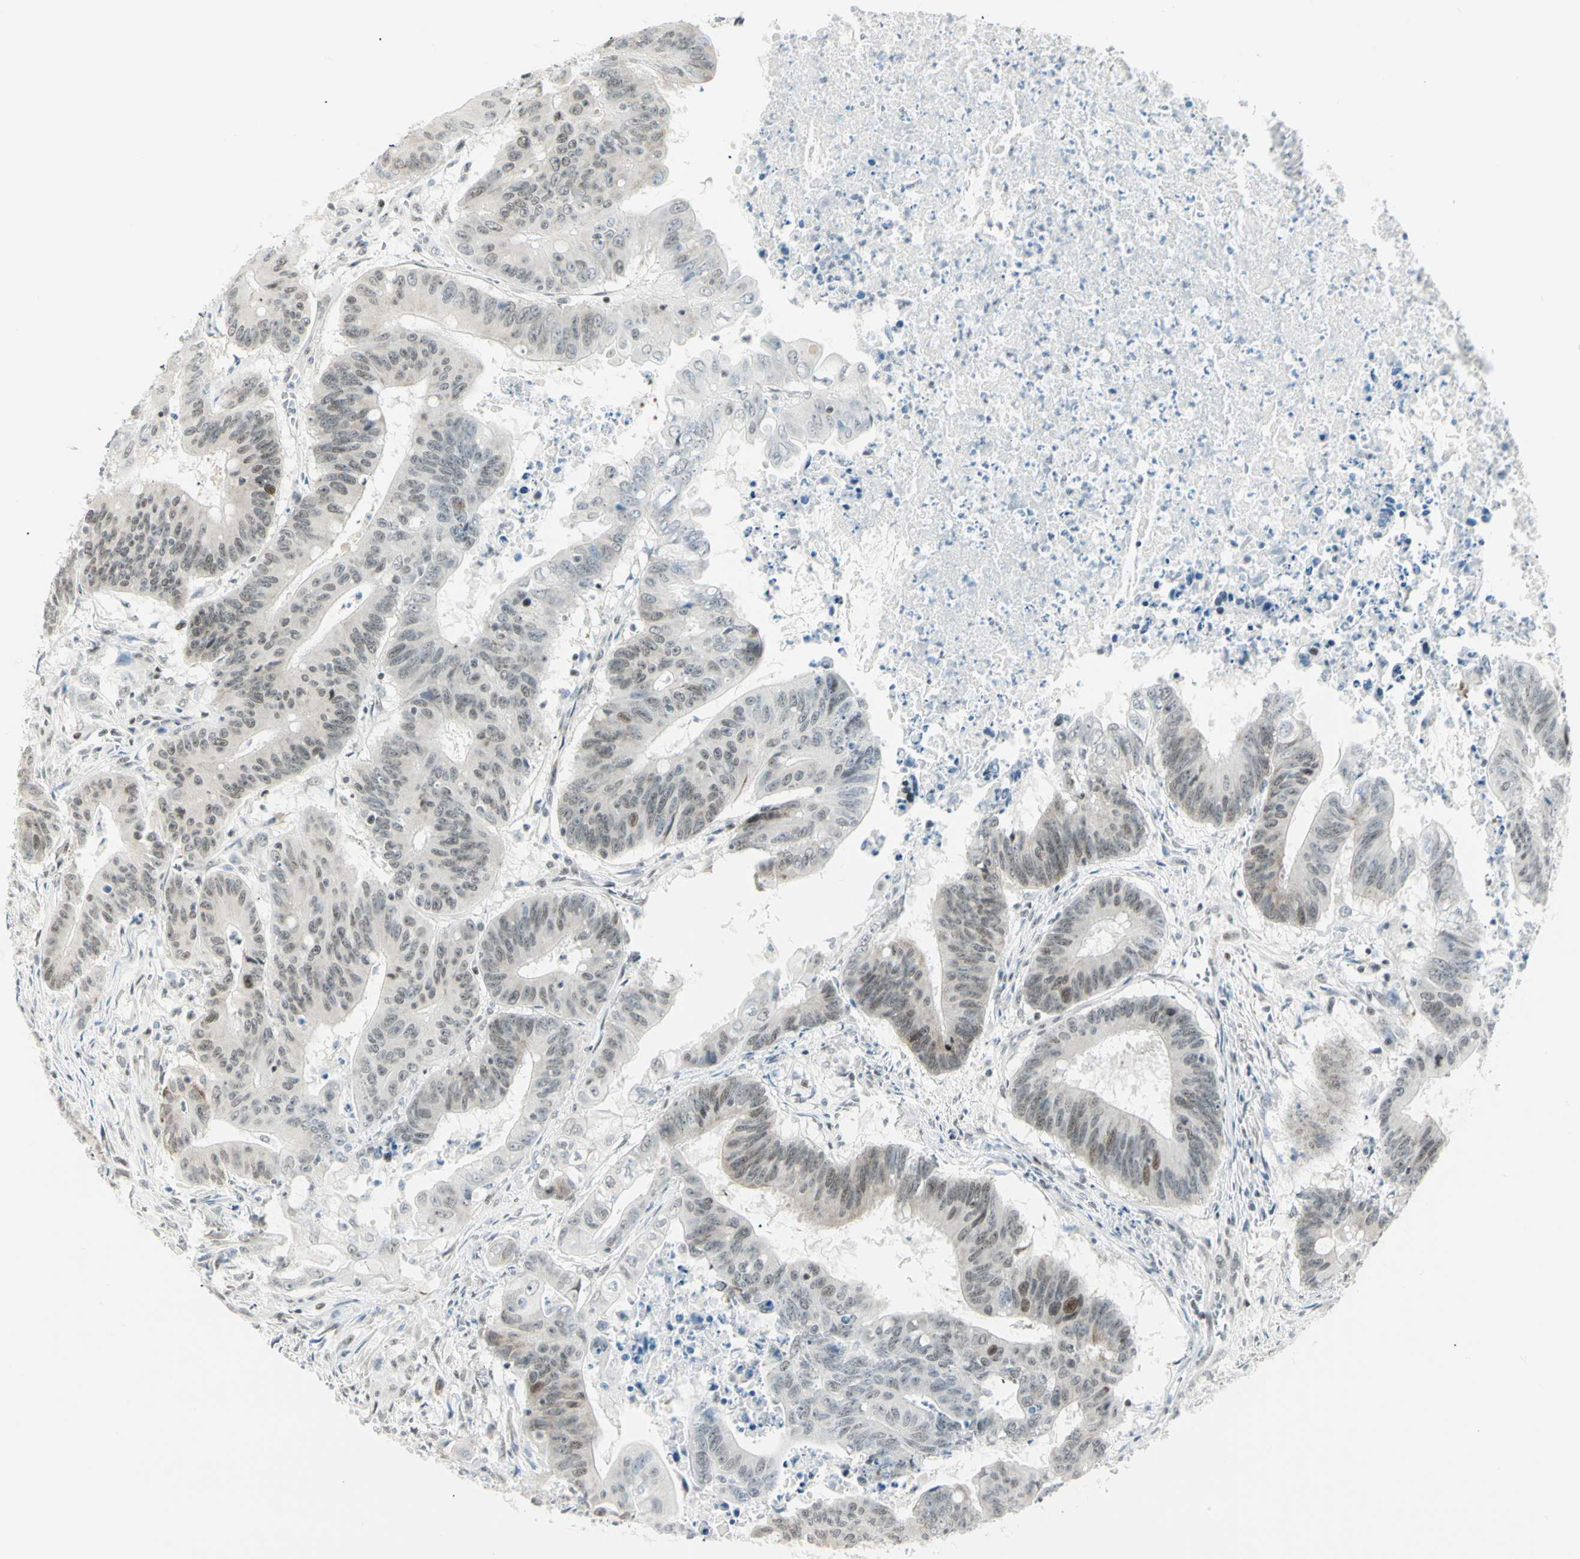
{"staining": {"intensity": "weak", "quantity": "<25%", "location": "nuclear"}, "tissue": "colorectal cancer", "cell_type": "Tumor cells", "image_type": "cancer", "snomed": [{"axis": "morphology", "description": "Adenocarcinoma, NOS"}, {"axis": "topography", "description": "Colon"}], "caption": "This histopathology image is of colorectal cancer stained with immunohistochemistry (IHC) to label a protein in brown with the nuclei are counter-stained blue. There is no staining in tumor cells.", "gene": "PKNOX1", "patient": {"sex": "male", "age": 45}}